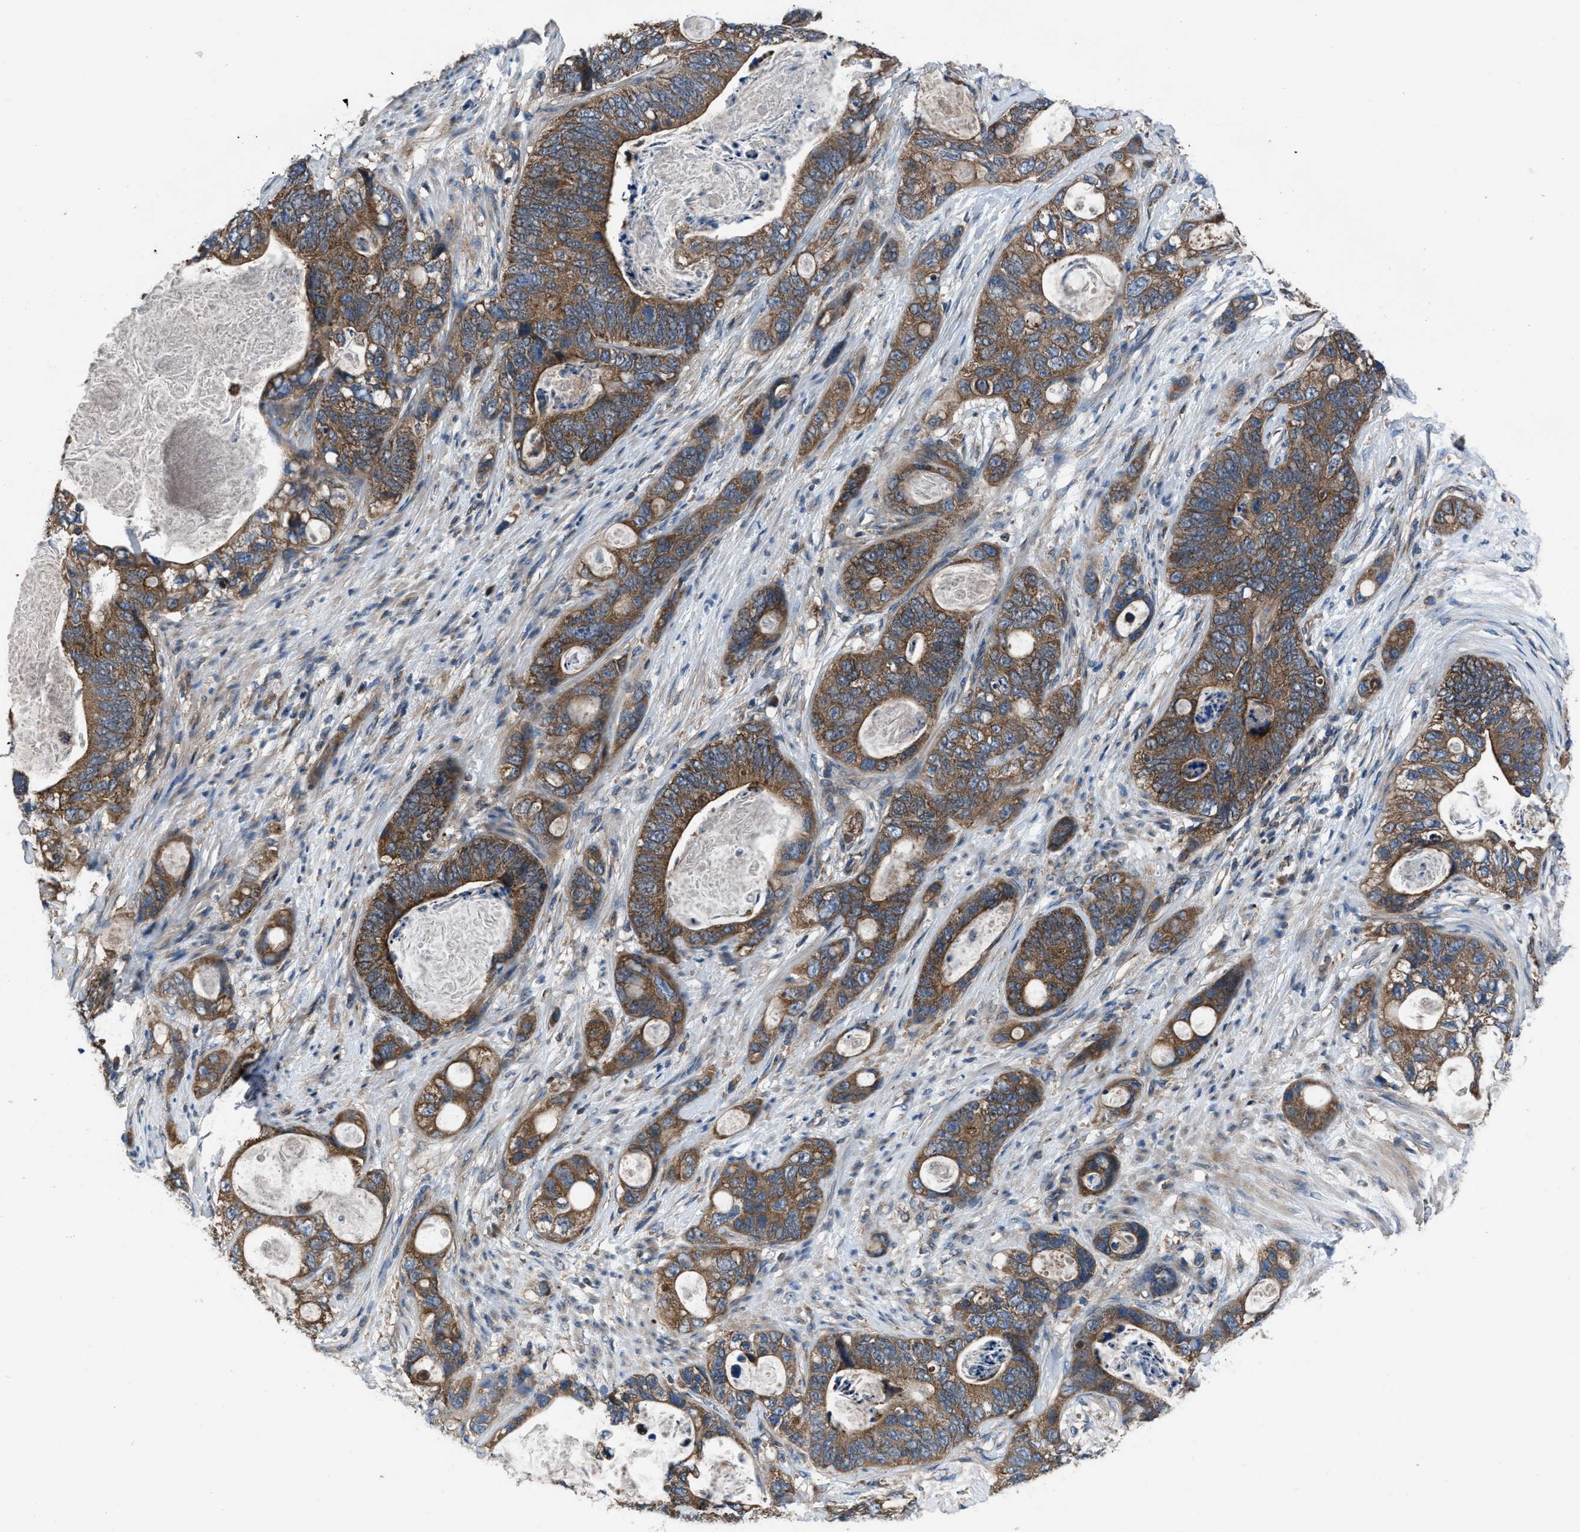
{"staining": {"intensity": "moderate", "quantity": ">75%", "location": "cytoplasmic/membranous"}, "tissue": "stomach cancer", "cell_type": "Tumor cells", "image_type": "cancer", "snomed": [{"axis": "morphology", "description": "Normal tissue, NOS"}, {"axis": "morphology", "description": "Adenocarcinoma, NOS"}, {"axis": "topography", "description": "Stomach"}], "caption": "This is a photomicrograph of IHC staining of stomach adenocarcinoma, which shows moderate positivity in the cytoplasmic/membranous of tumor cells.", "gene": "USP25", "patient": {"sex": "female", "age": 89}}